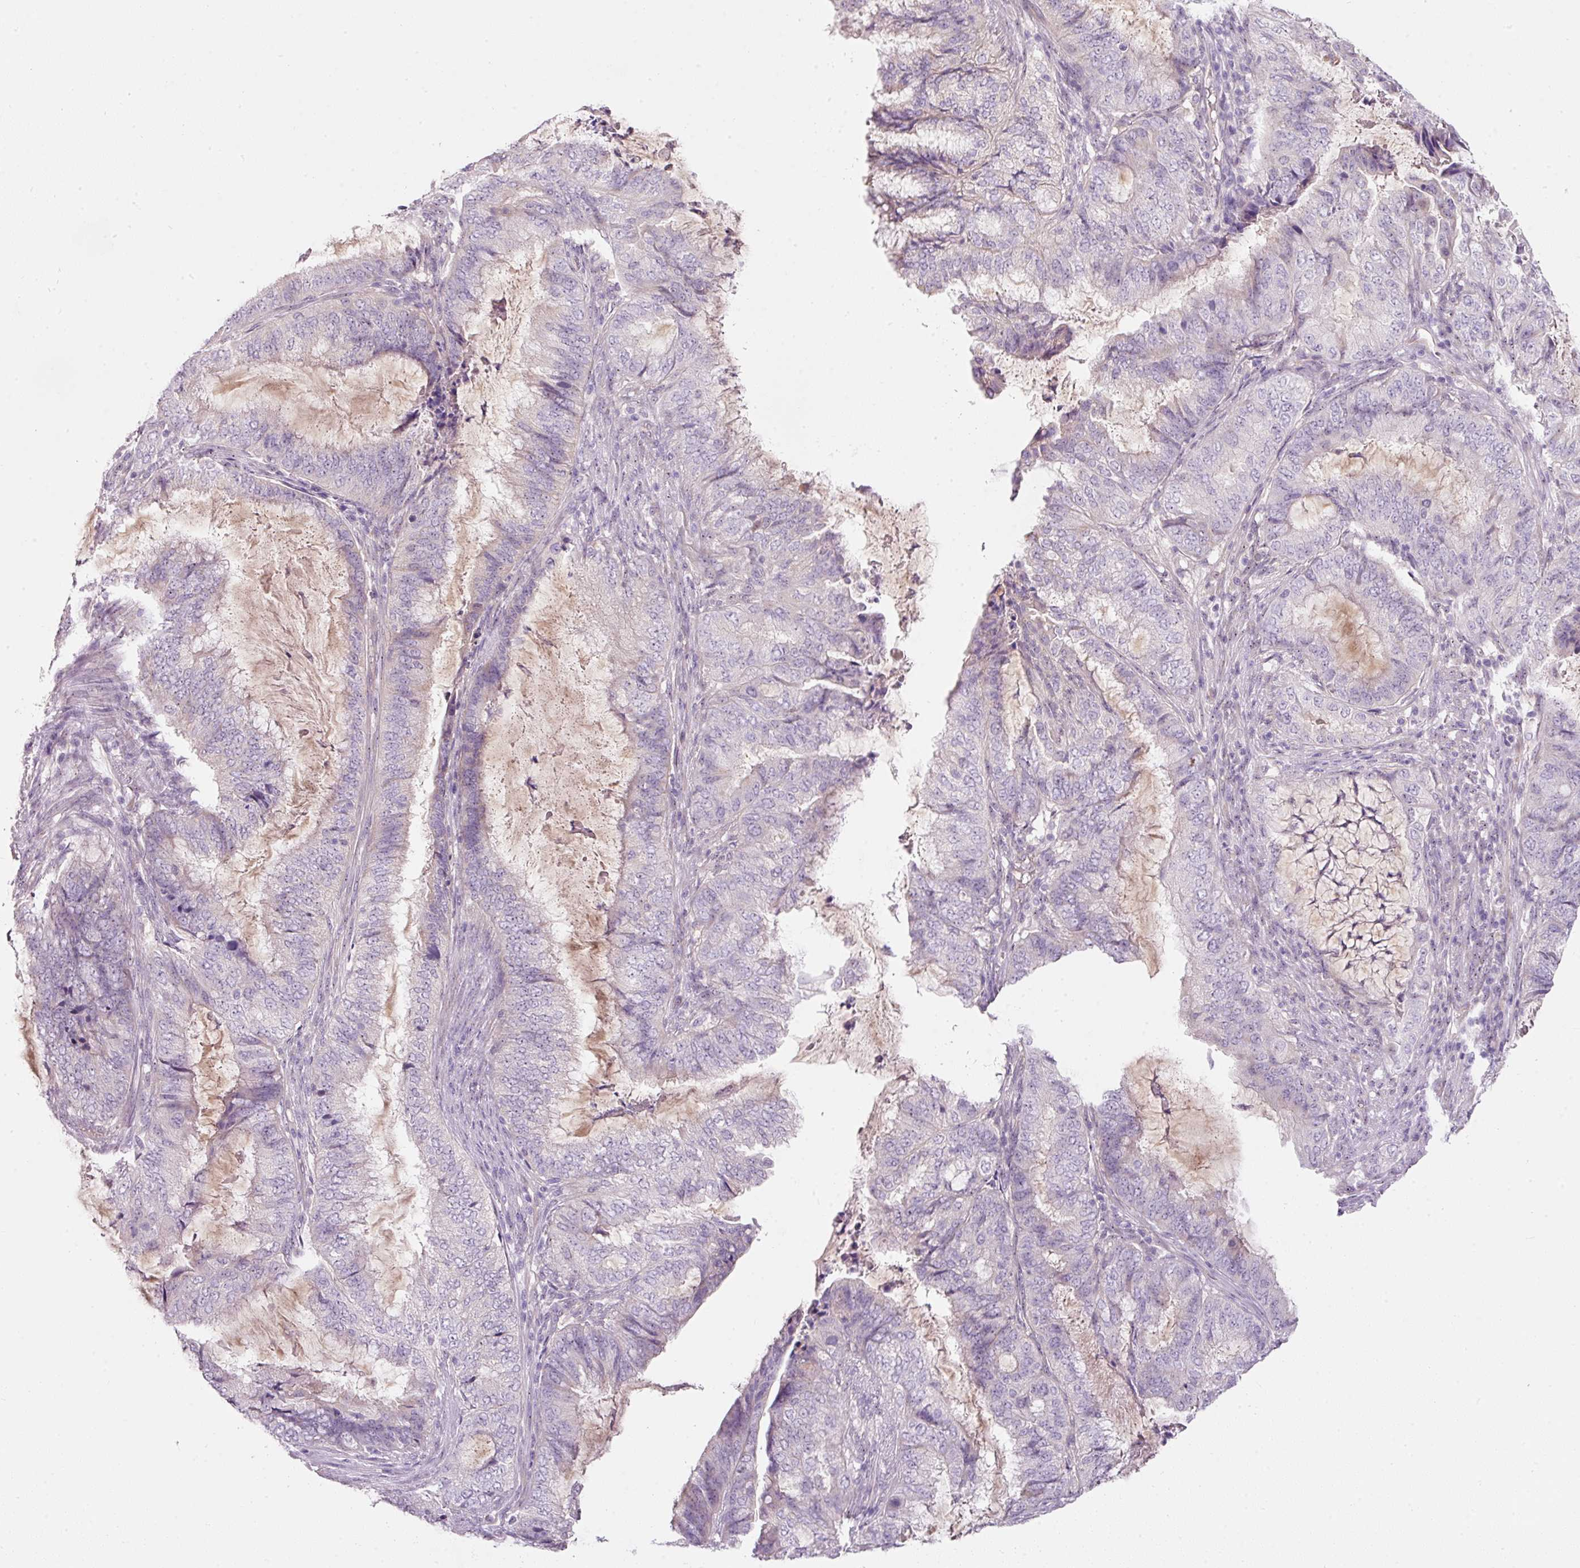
{"staining": {"intensity": "negative", "quantity": "none", "location": "none"}, "tissue": "endometrial cancer", "cell_type": "Tumor cells", "image_type": "cancer", "snomed": [{"axis": "morphology", "description": "Adenocarcinoma, NOS"}, {"axis": "topography", "description": "Endometrium"}], "caption": "The micrograph displays no staining of tumor cells in adenocarcinoma (endometrial). Brightfield microscopy of immunohistochemistry stained with DAB (3,3'-diaminobenzidine) (brown) and hematoxylin (blue), captured at high magnification.", "gene": "TMEM37", "patient": {"sex": "female", "age": 51}}